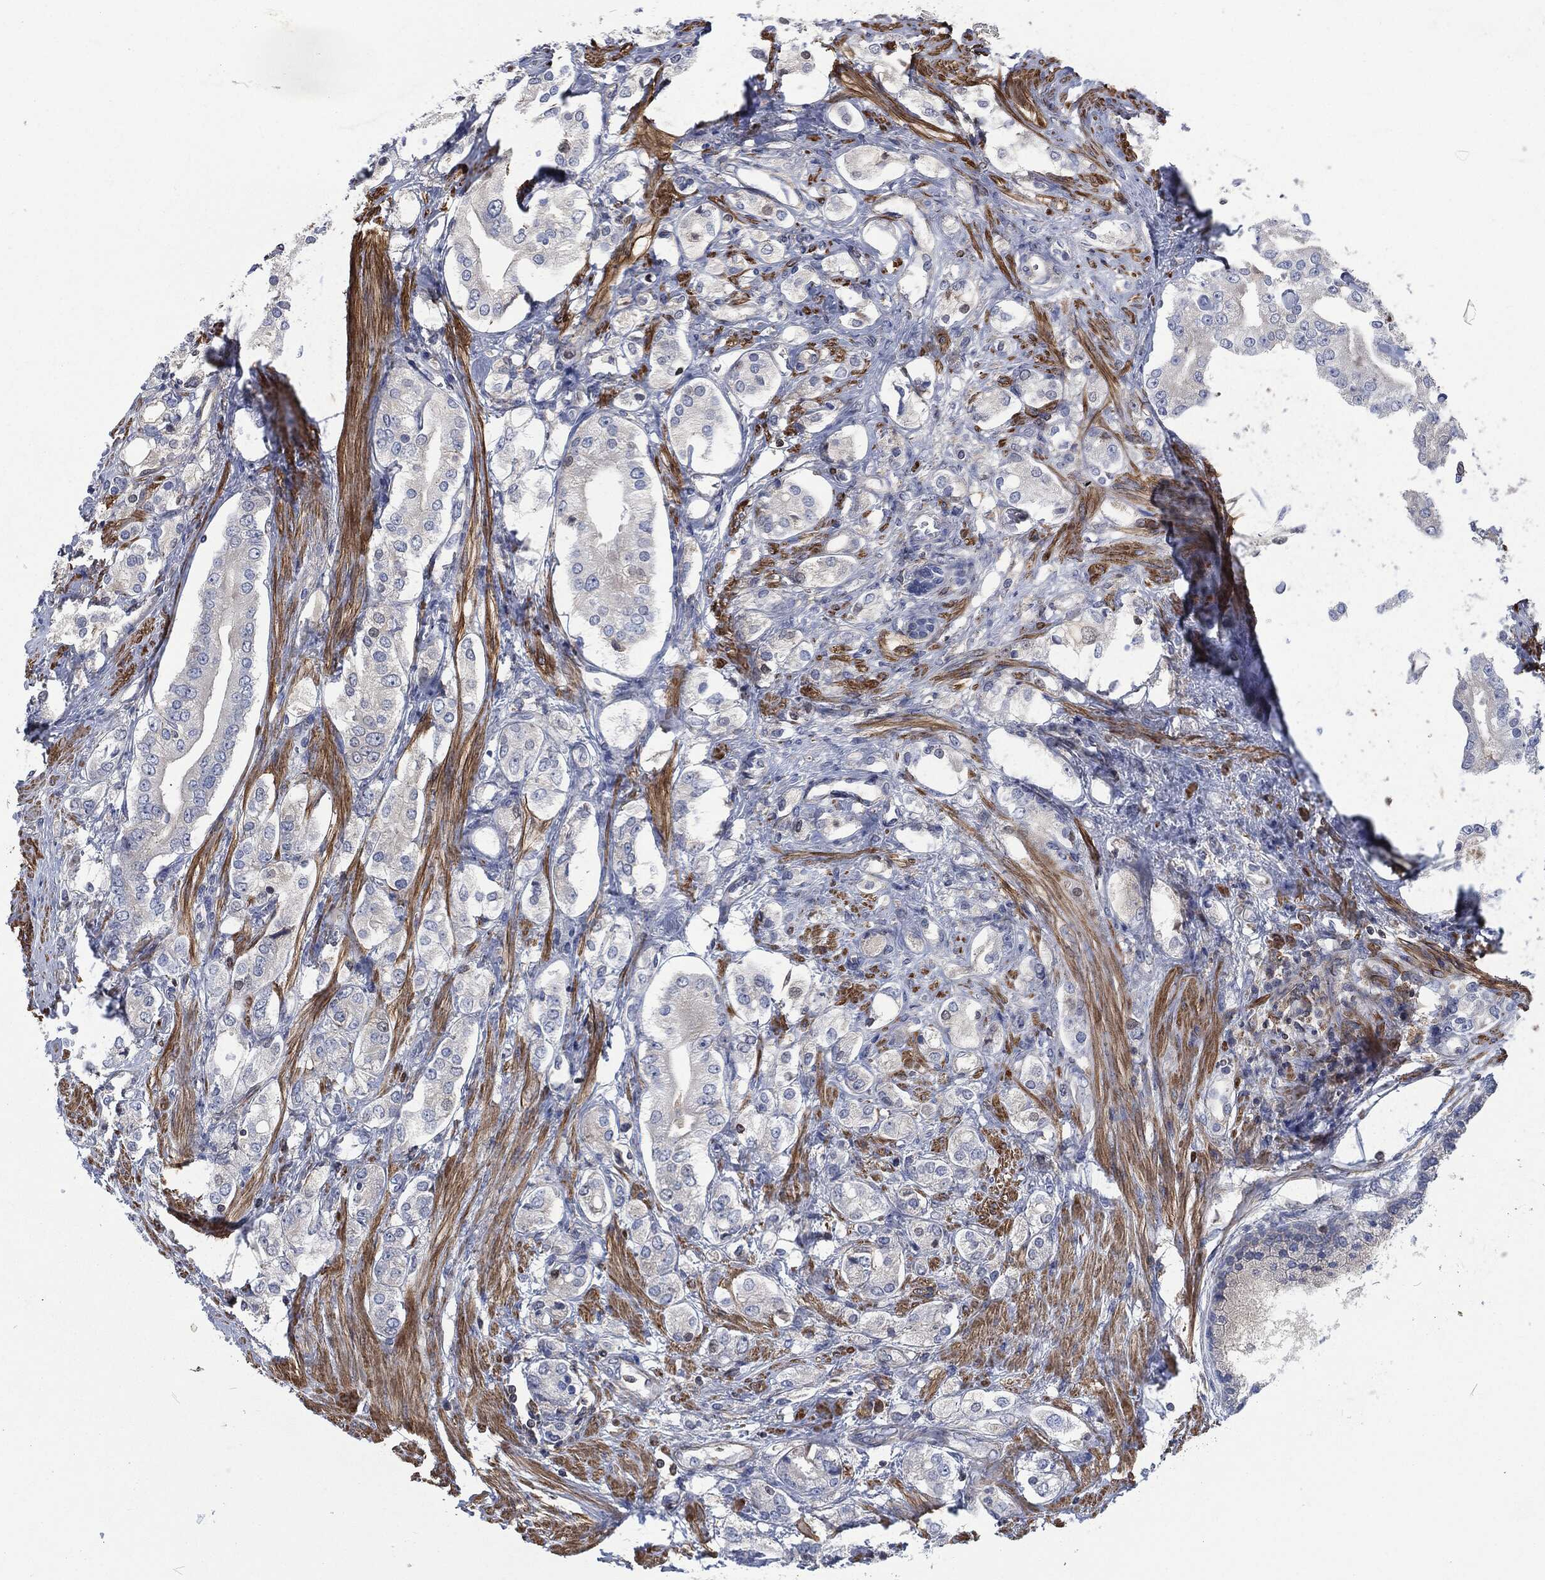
{"staining": {"intensity": "negative", "quantity": "none", "location": "none"}, "tissue": "prostate cancer", "cell_type": "Tumor cells", "image_type": "cancer", "snomed": [{"axis": "morphology", "description": "Adenocarcinoma, NOS"}, {"axis": "topography", "description": "Prostate and seminal vesicle, NOS"}, {"axis": "topography", "description": "Prostate"}], "caption": "Immunohistochemical staining of human prostate adenocarcinoma exhibits no significant staining in tumor cells.", "gene": "LGALS9", "patient": {"sex": "male", "age": 67}}